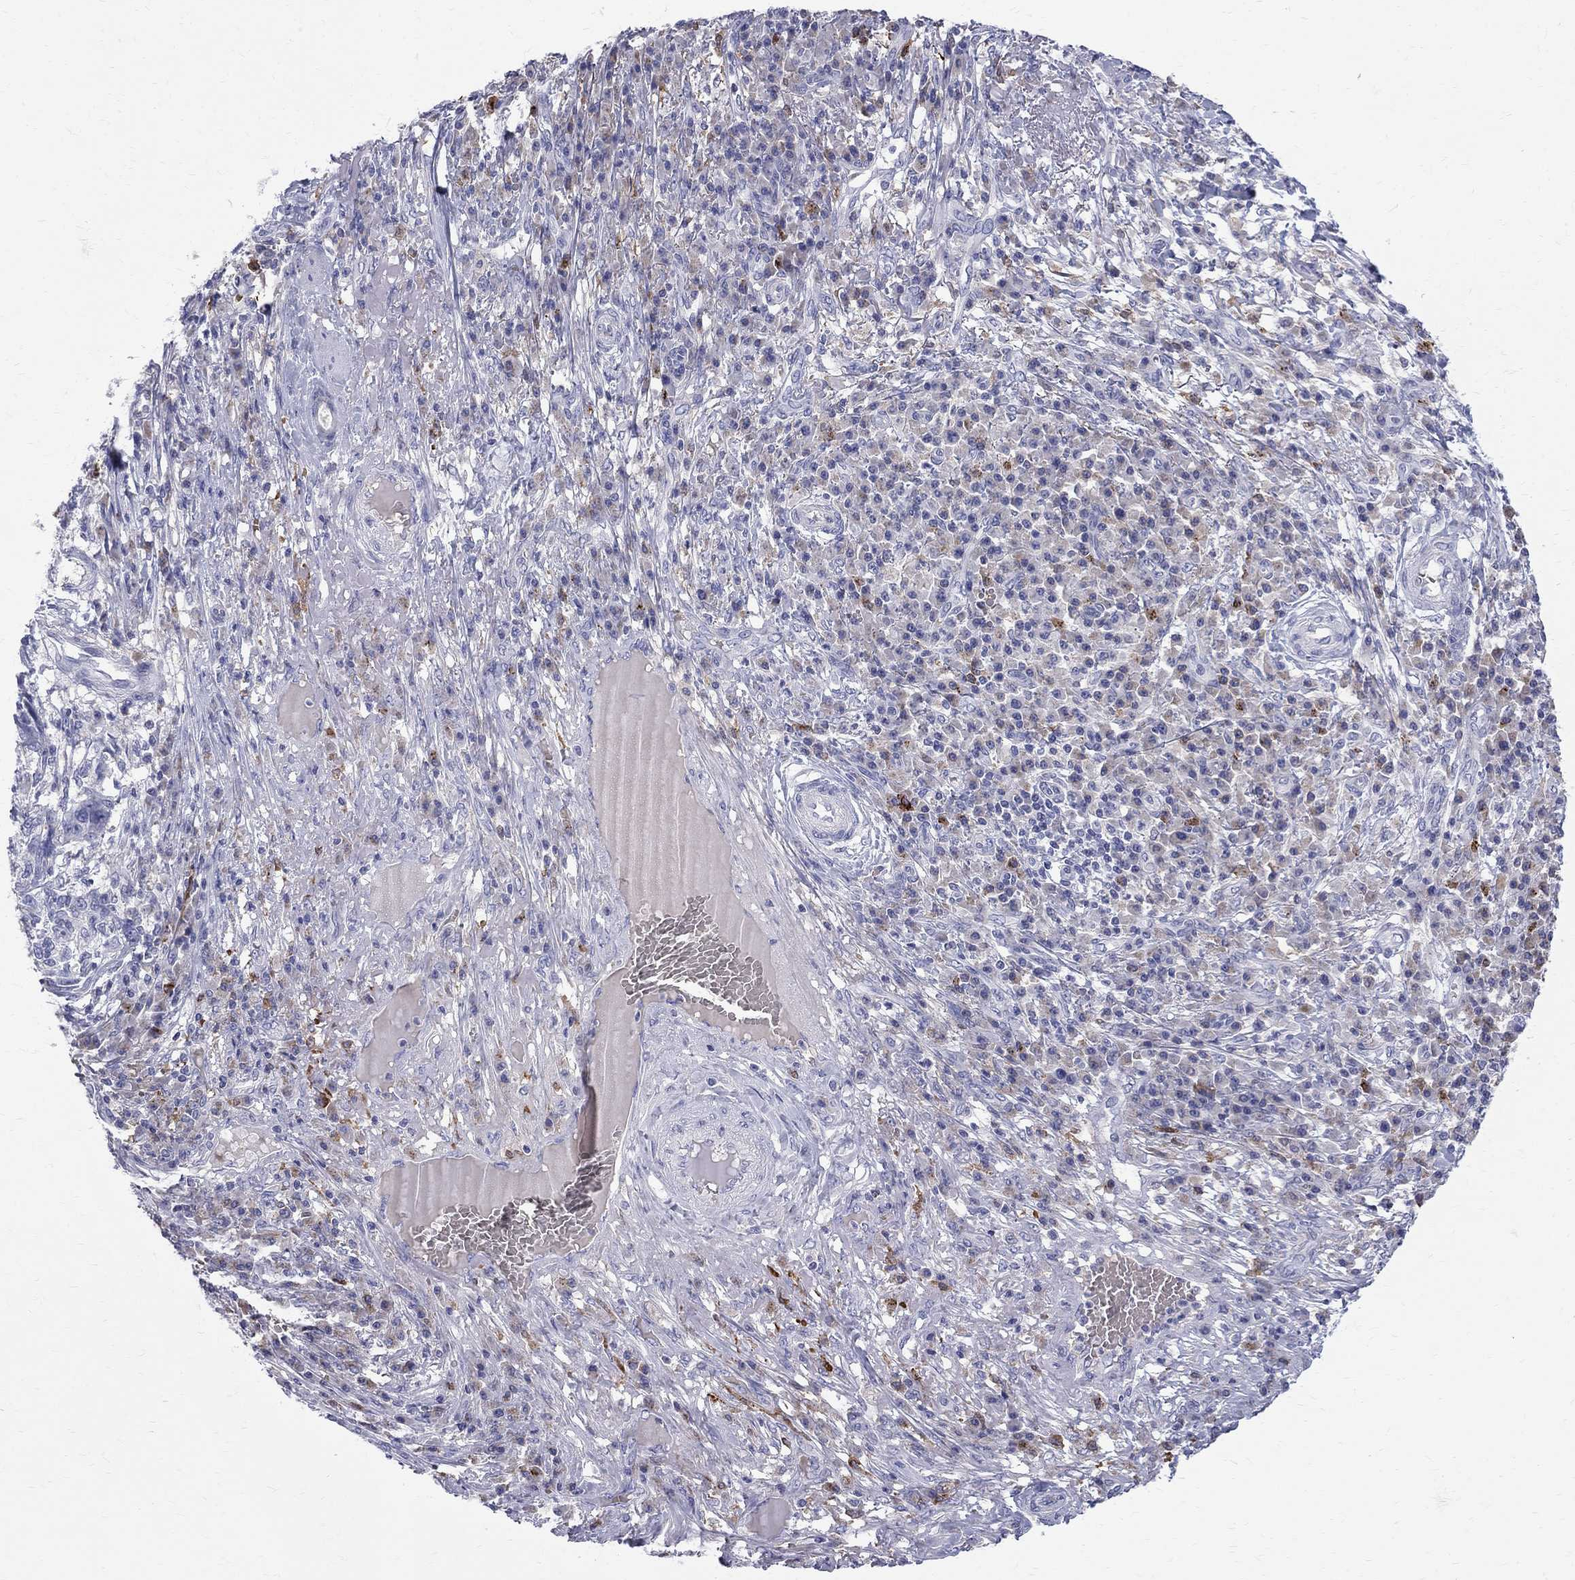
{"staining": {"intensity": "negative", "quantity": "none", "location": "none"}, "tissue": "skin cancer", "cell_type": "Tumor cells", "image_type": "cancer", "snomed": [{"axis": "morphology", "description": "Squamous cell carcinoma, NOS"}, {"axis": "topography", "description": "Skin"}], "caption": "IHC histopathology image of squamous cell carcinoma (skin) stained for a protein (brown), which shows no expression in tumor cells.", "gene": "AGER", "patient": {"sex": "male", "age": 92}}